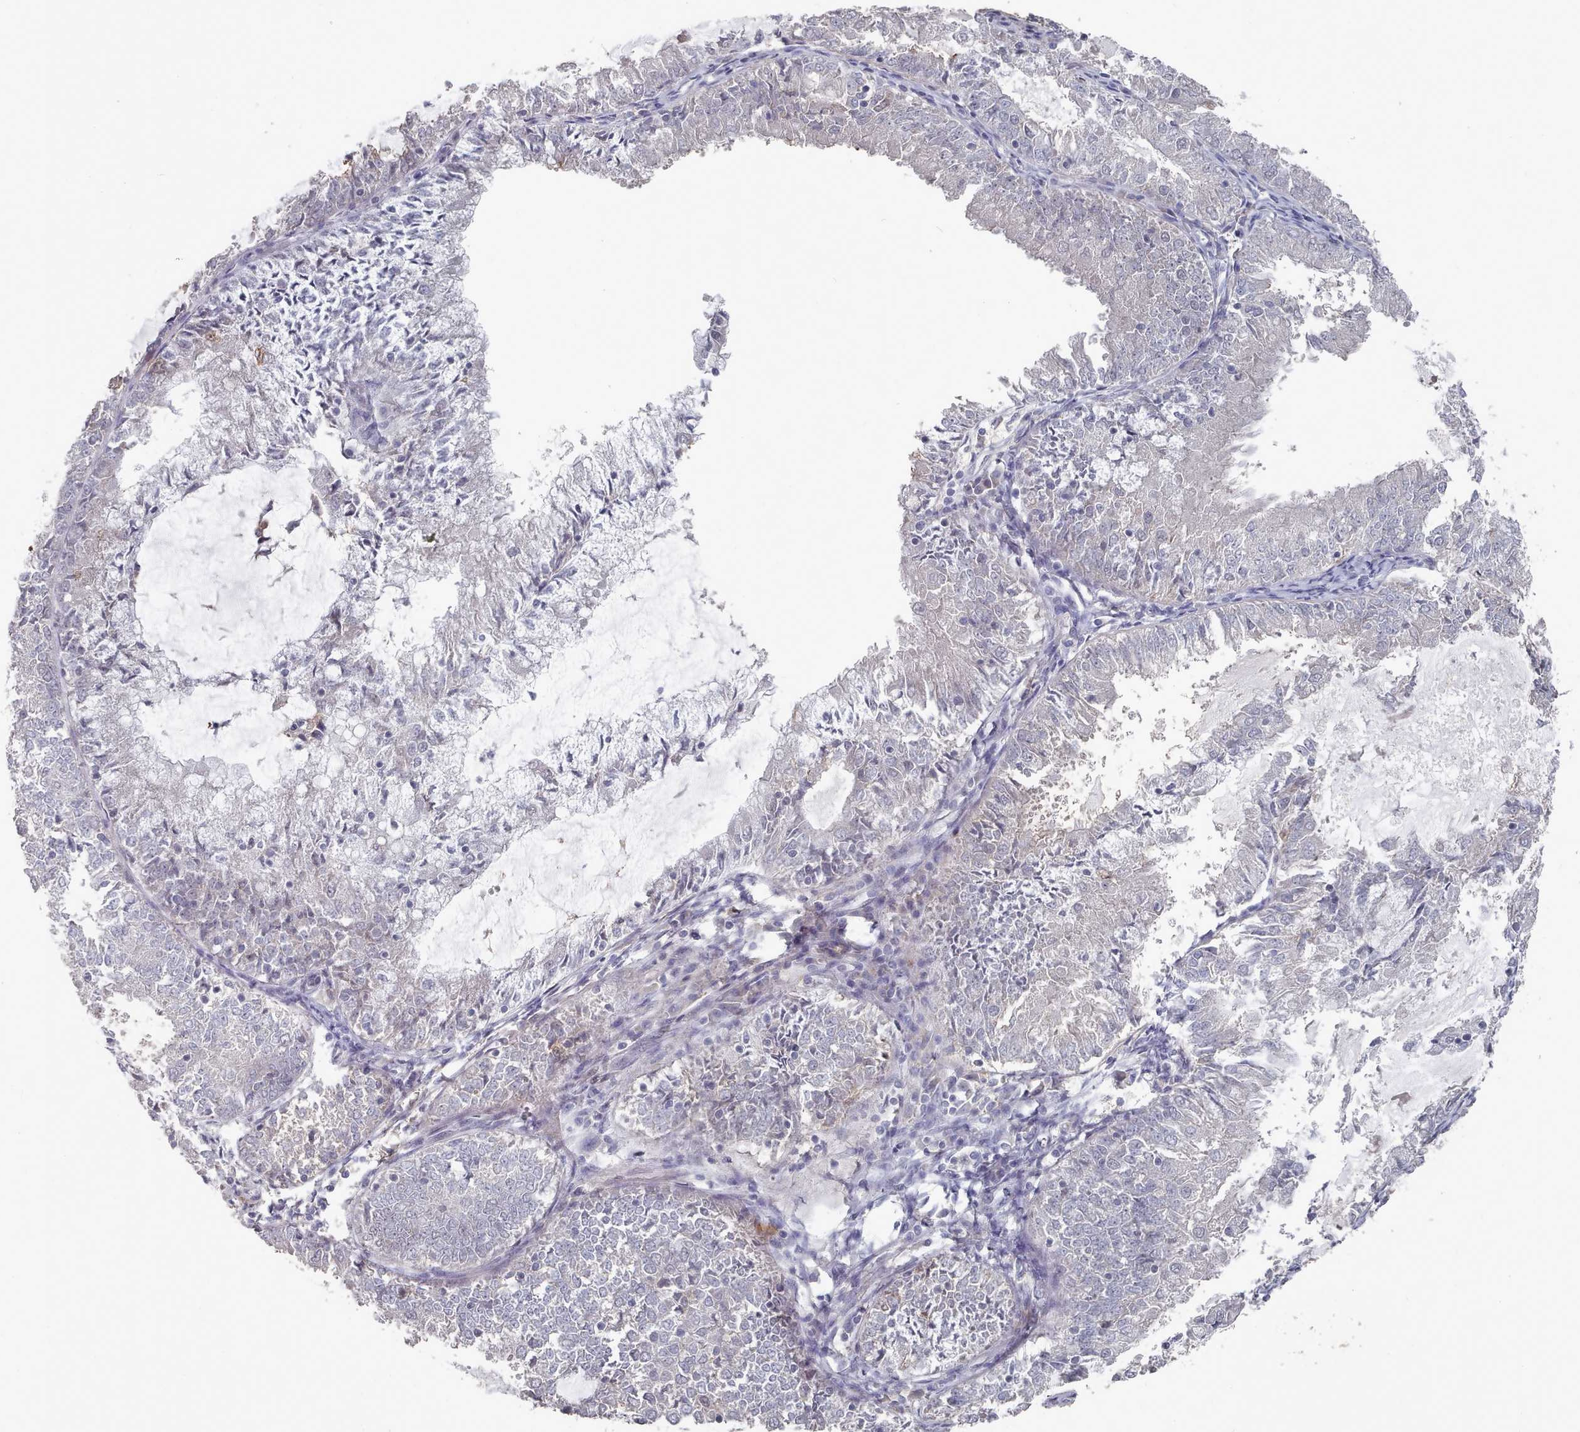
{"staining": {"intensity": "negative", "quantity": "none", "location": "none"}, "tissue": "endometrial cancer", "cell_type": "Tumor cells", "image_type": "cancer", "snomed": [{"axis": "morphology", "description": "Adenocarcinoma, NOS"}, {"axis": "topography", "description": "Endometrium"}], "caption": "This is a micrograph of immunohistochemistry (IHC) staining of endometrial cancer, which shows no expression in tumor cells. (IHC, brightfield microscopy, high magnification).", "gene": "COL8A2", "patient": {"sex": "female", "age": 57}}